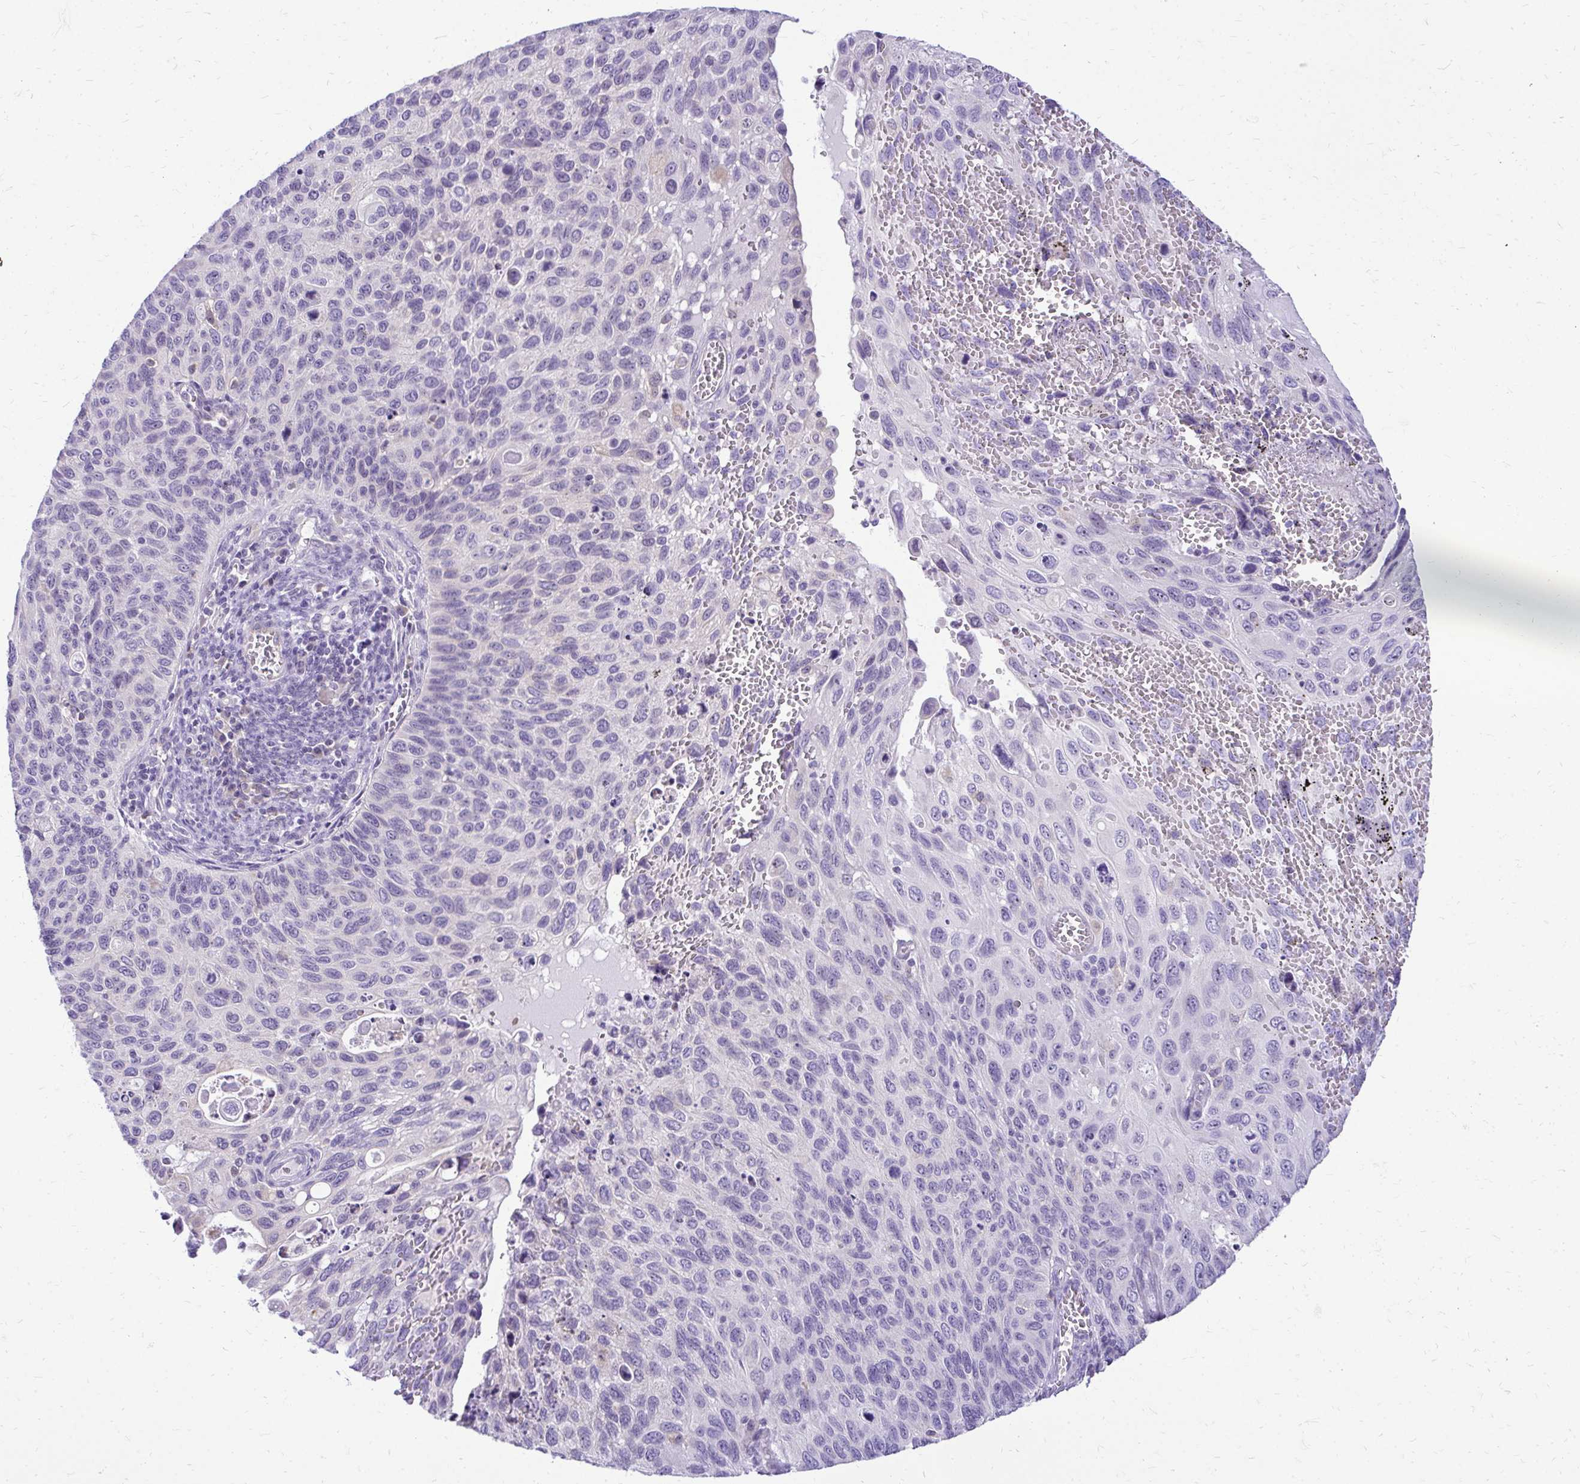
{"staining": {"intensity": "negative", "quantity": "none", "location": "none"}, "tissue": "cervical cancer", "cell_type": "Tumor cells", "image_type": "cancer", "snomed": [{"axis": "morphology", "description": "Squamous cell carcinoma, NOS"}, {"axis": "topography", "description": "Cervix"}], "caption": "IHC photomicrograph of cervical squamous cell carcinoma stained for a protein (brown), which reveals no positivity in tumor cells. The staining was performed using DAB (3,3'-diaminobenzidine) to visualize the protein expression in brown, while the nuclei were stained in blue with hematoxylin (Magnification: 20x).", "gene": "NIFK", "patient": {"sex": "female", "age": 70}}